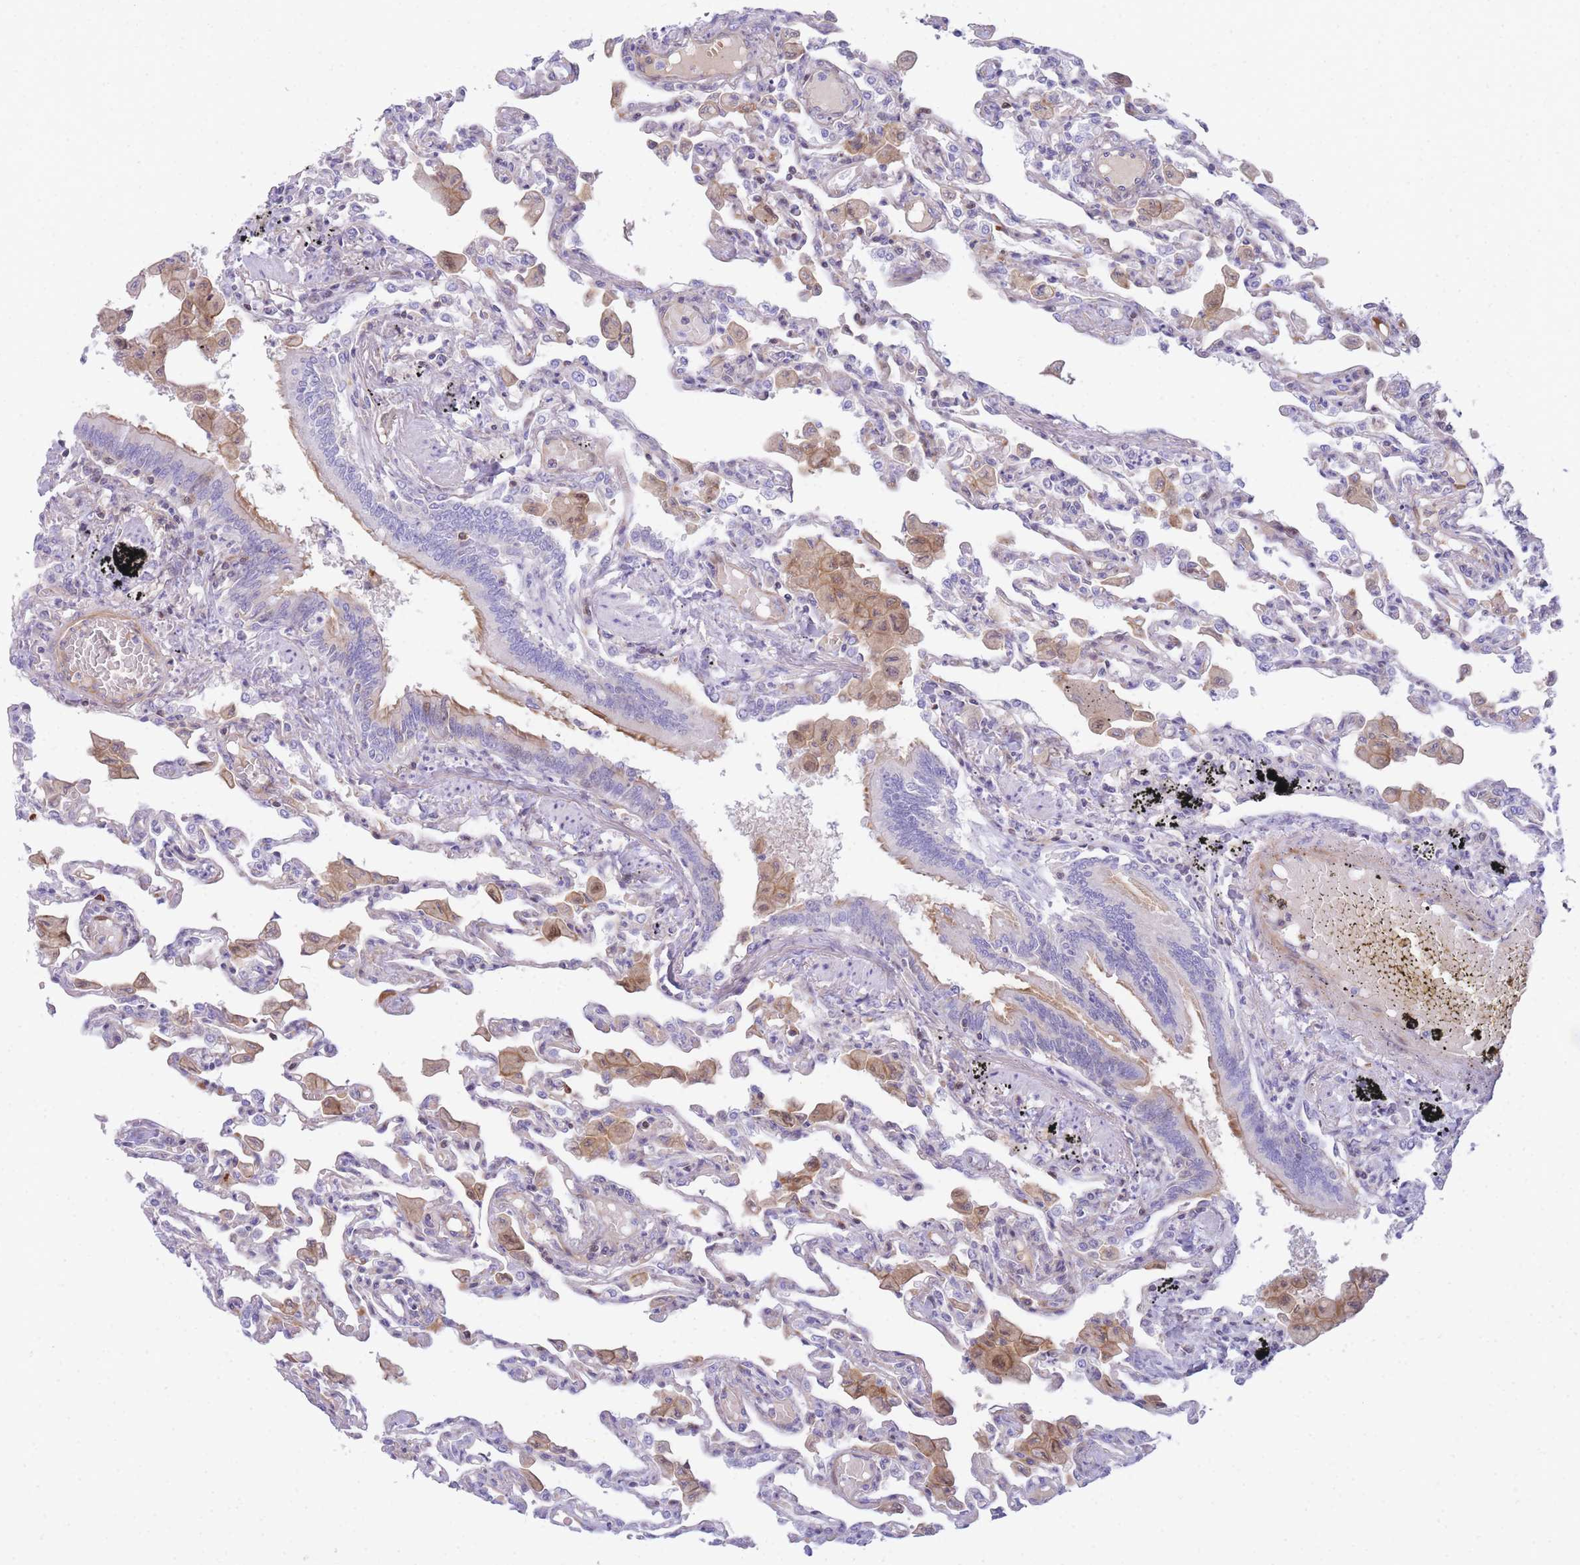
{"staining": {"intensity": "moderate", "quantity": "<25%", "location": "cytoplasmic/membranous"}, "tissue": "lung", "cell_type": "Alveolar cells", "image_type": "normal", "snomed": [{"axis": "morphology", "description": "Normal tissue, NOS"}, {"axis": "topography", "description": "Bronchus"}, {"axis": "topography", "description": "Lung"}], "caption": "DAB (3,3'-diaminobenzidine) immunohistochemical staining of benign human lung displays moderate cytoplasmic/membranous protein expression in approximately <25% of alveolar cells.", "gene": "FBN3", "patient": {"sex": "female", "age": 49}}